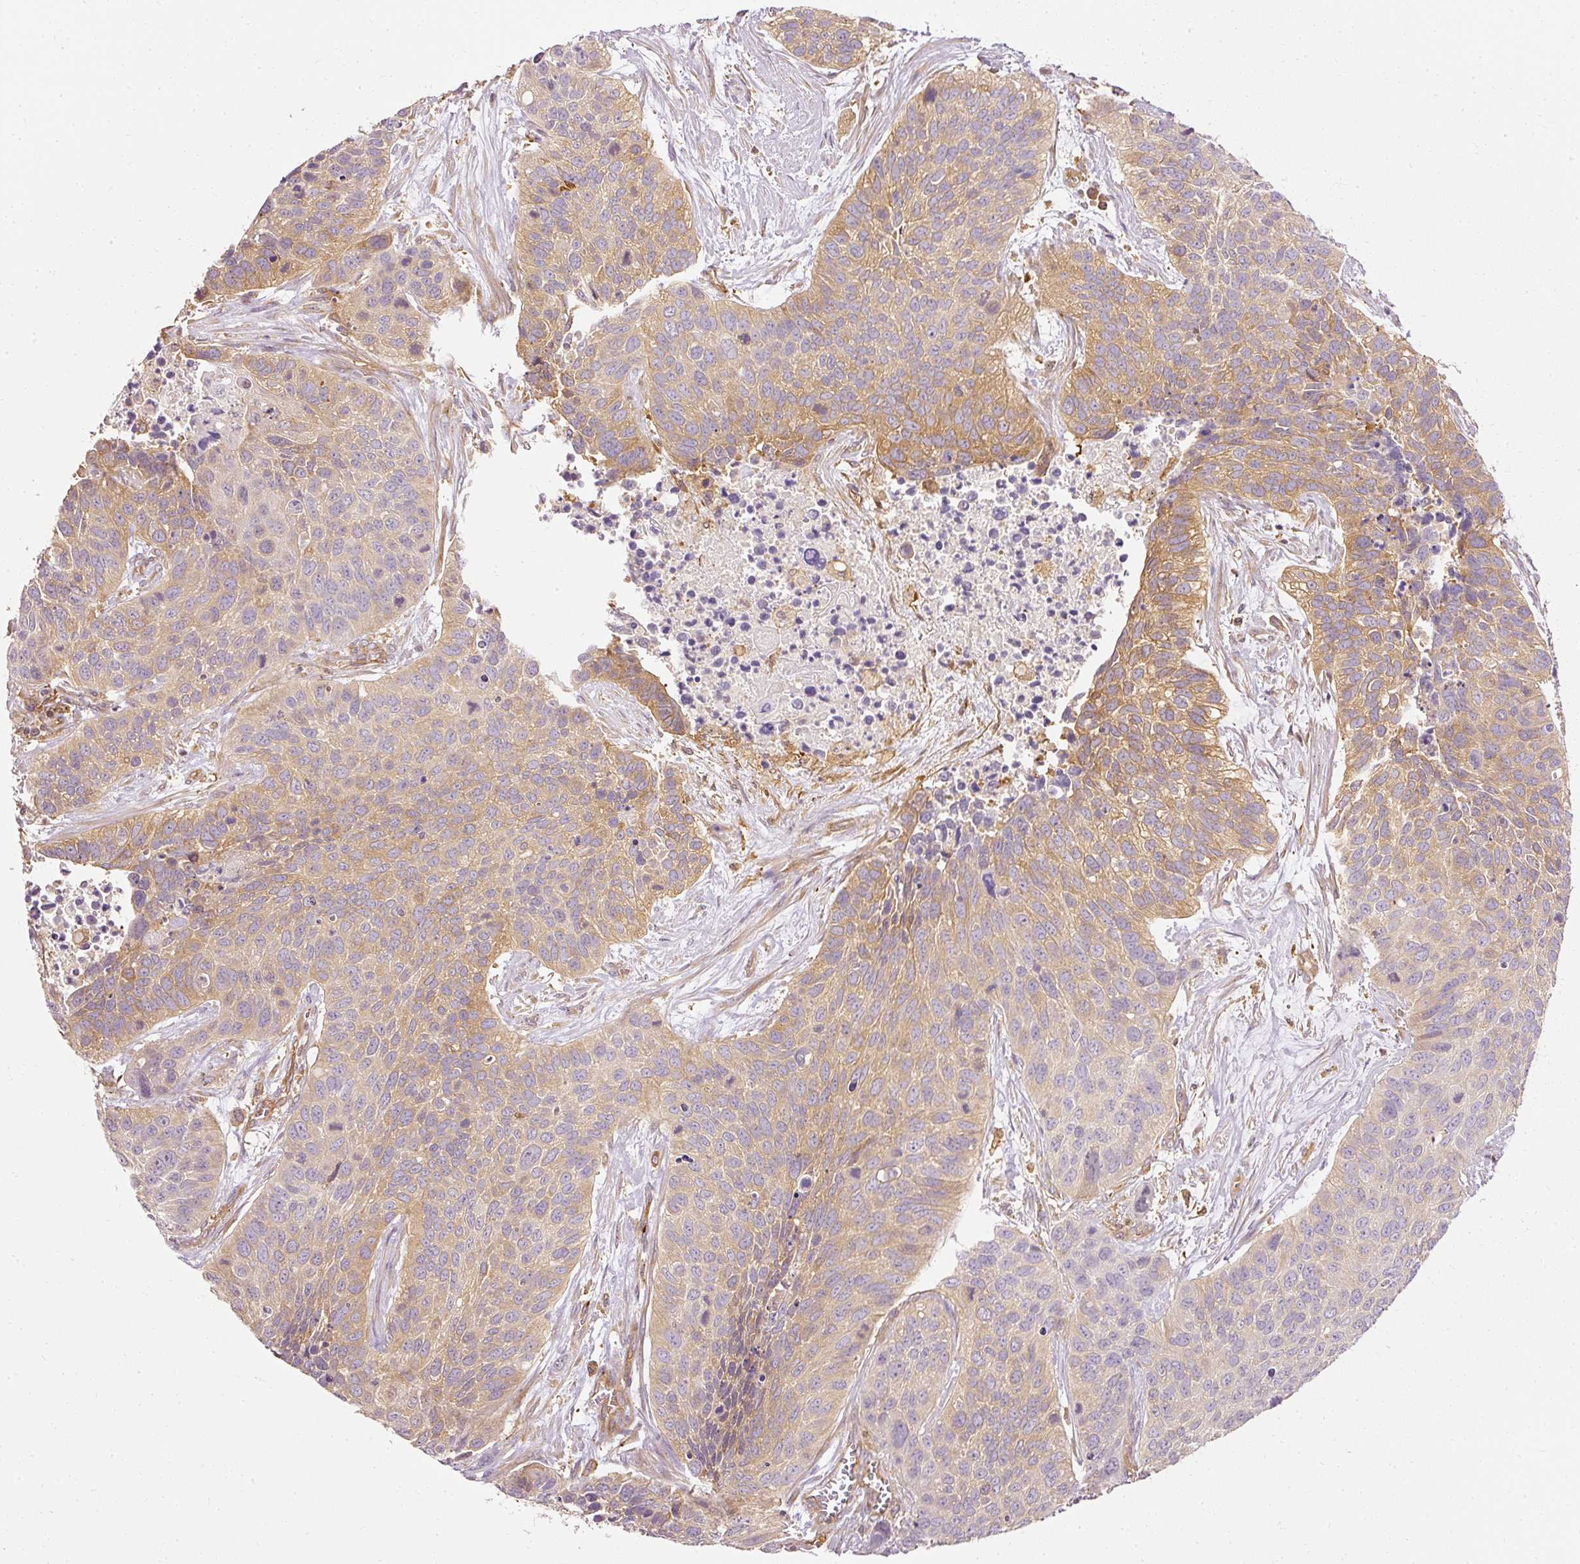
{"staining": {"intensity": "moderate", "quantity": "25%-75%", "location": "cytoplasmic/membranous"}, "tissue": "lung cancer", "cell_type": "Tumor cells", "image_type": "cancer", "snomed": [{"axis": "morphology", "description": "Squamous cell carcinoma, NOS"}, {"axis": "topography", "description": "Lung"}], "caption": "A medium amount of moderate cytoplasmic/membranous positivity is present in about 25%-75% of tumor cells in lung cancer (squamous cell carcinoma) tissue.", "gene": "ARMH3", "patient": {"sex": "male", "age": 62}}